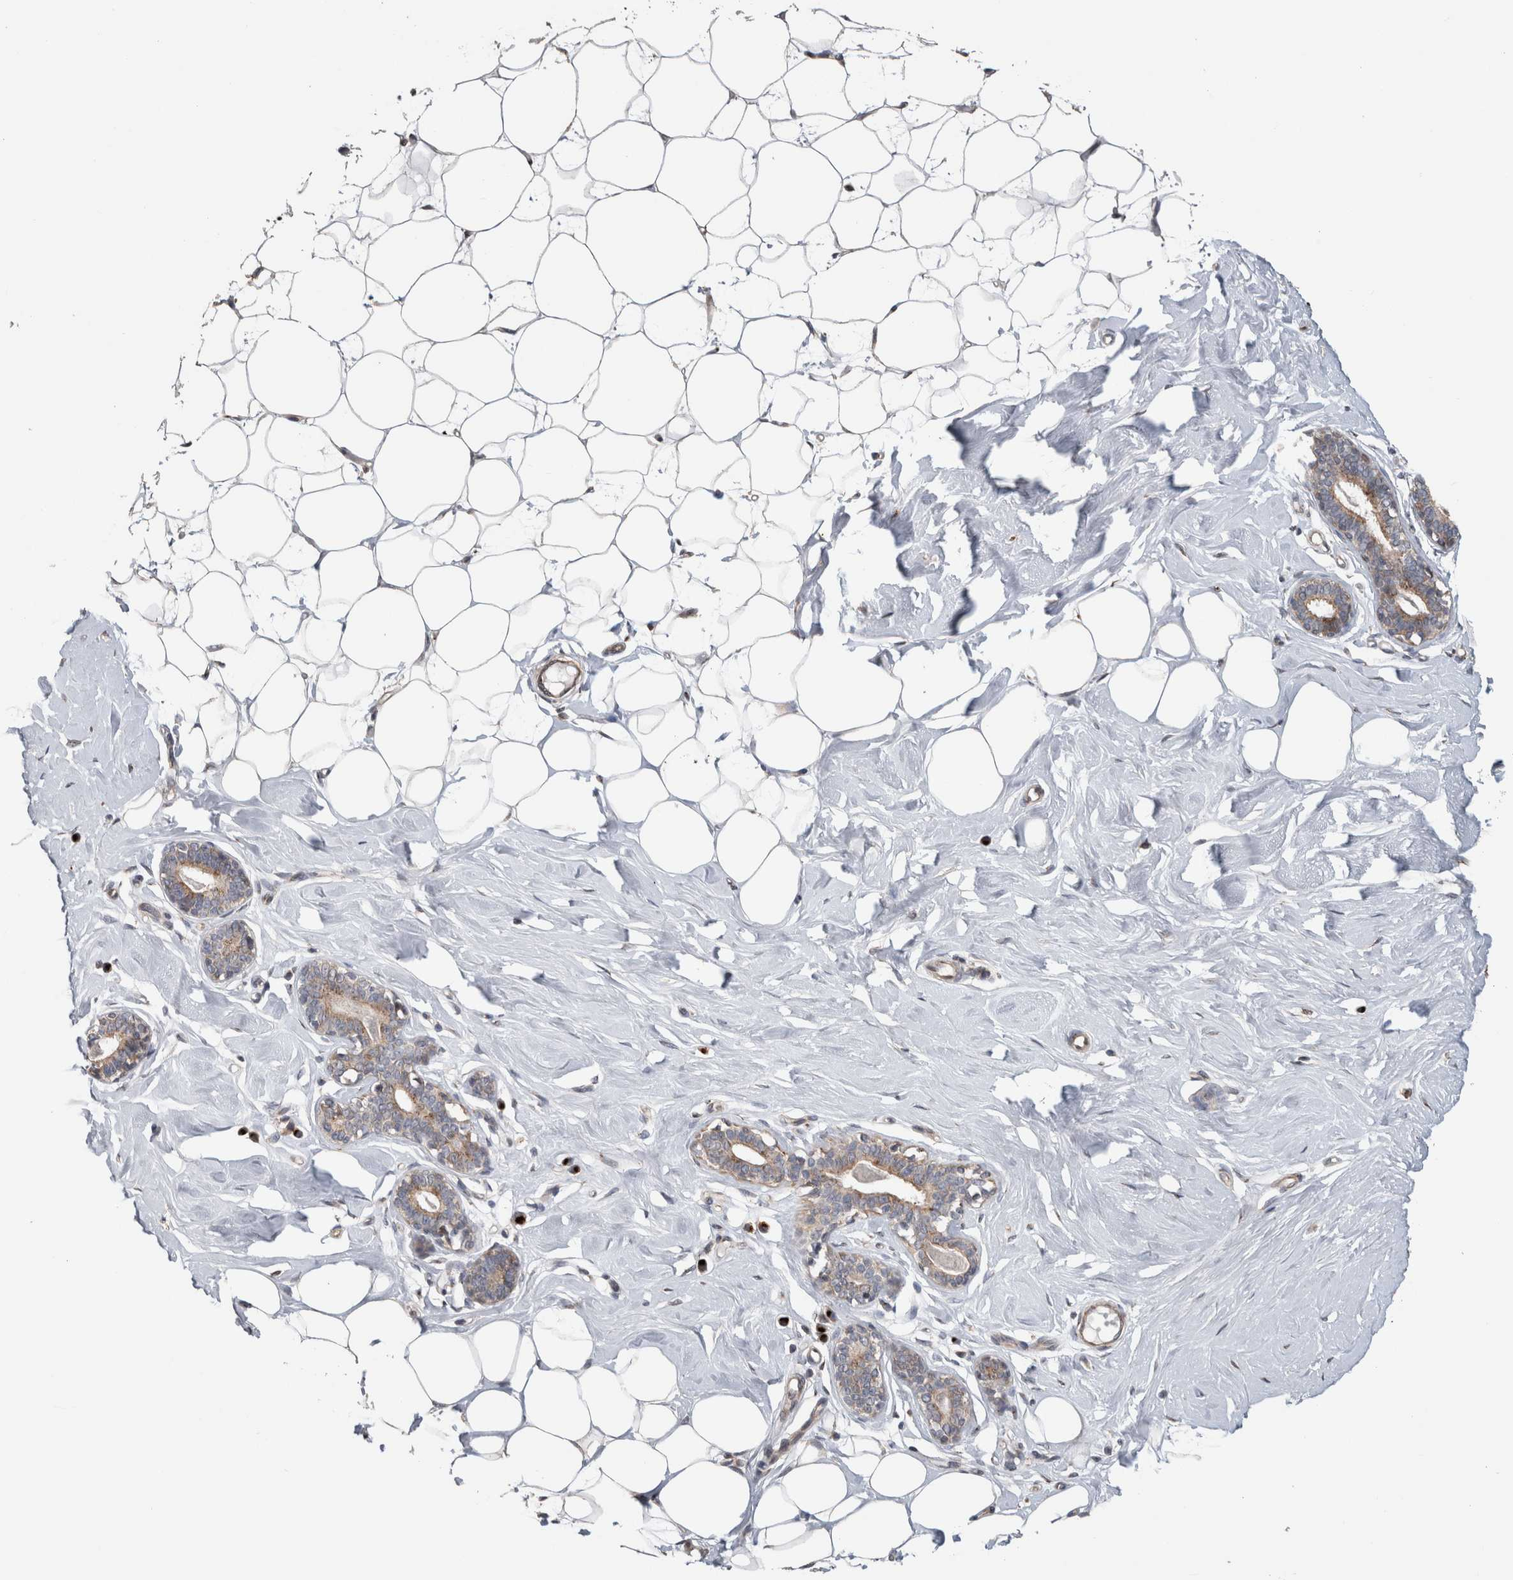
{"staining": {"intensity": "weak", "quantity": "<25%", "location": "cytoplasmic/membranous"}, "tissue": "breast", "cell_type": "Adipocytes", "image_type": "normal", "snomed": [{"axis": "morphology", "description": "Normal tissue, NOS"}, {"axis": "topography", "description": "Breast"}], "caption": "High magnification brightfield microscopy of unremarkable breast stained with DAB (brown) and counterstained with hematoxylin (blue): adipocytes show no significant positivity.", "gene": "TRIM5", "patient": {"sex": "female", "age": 23}}